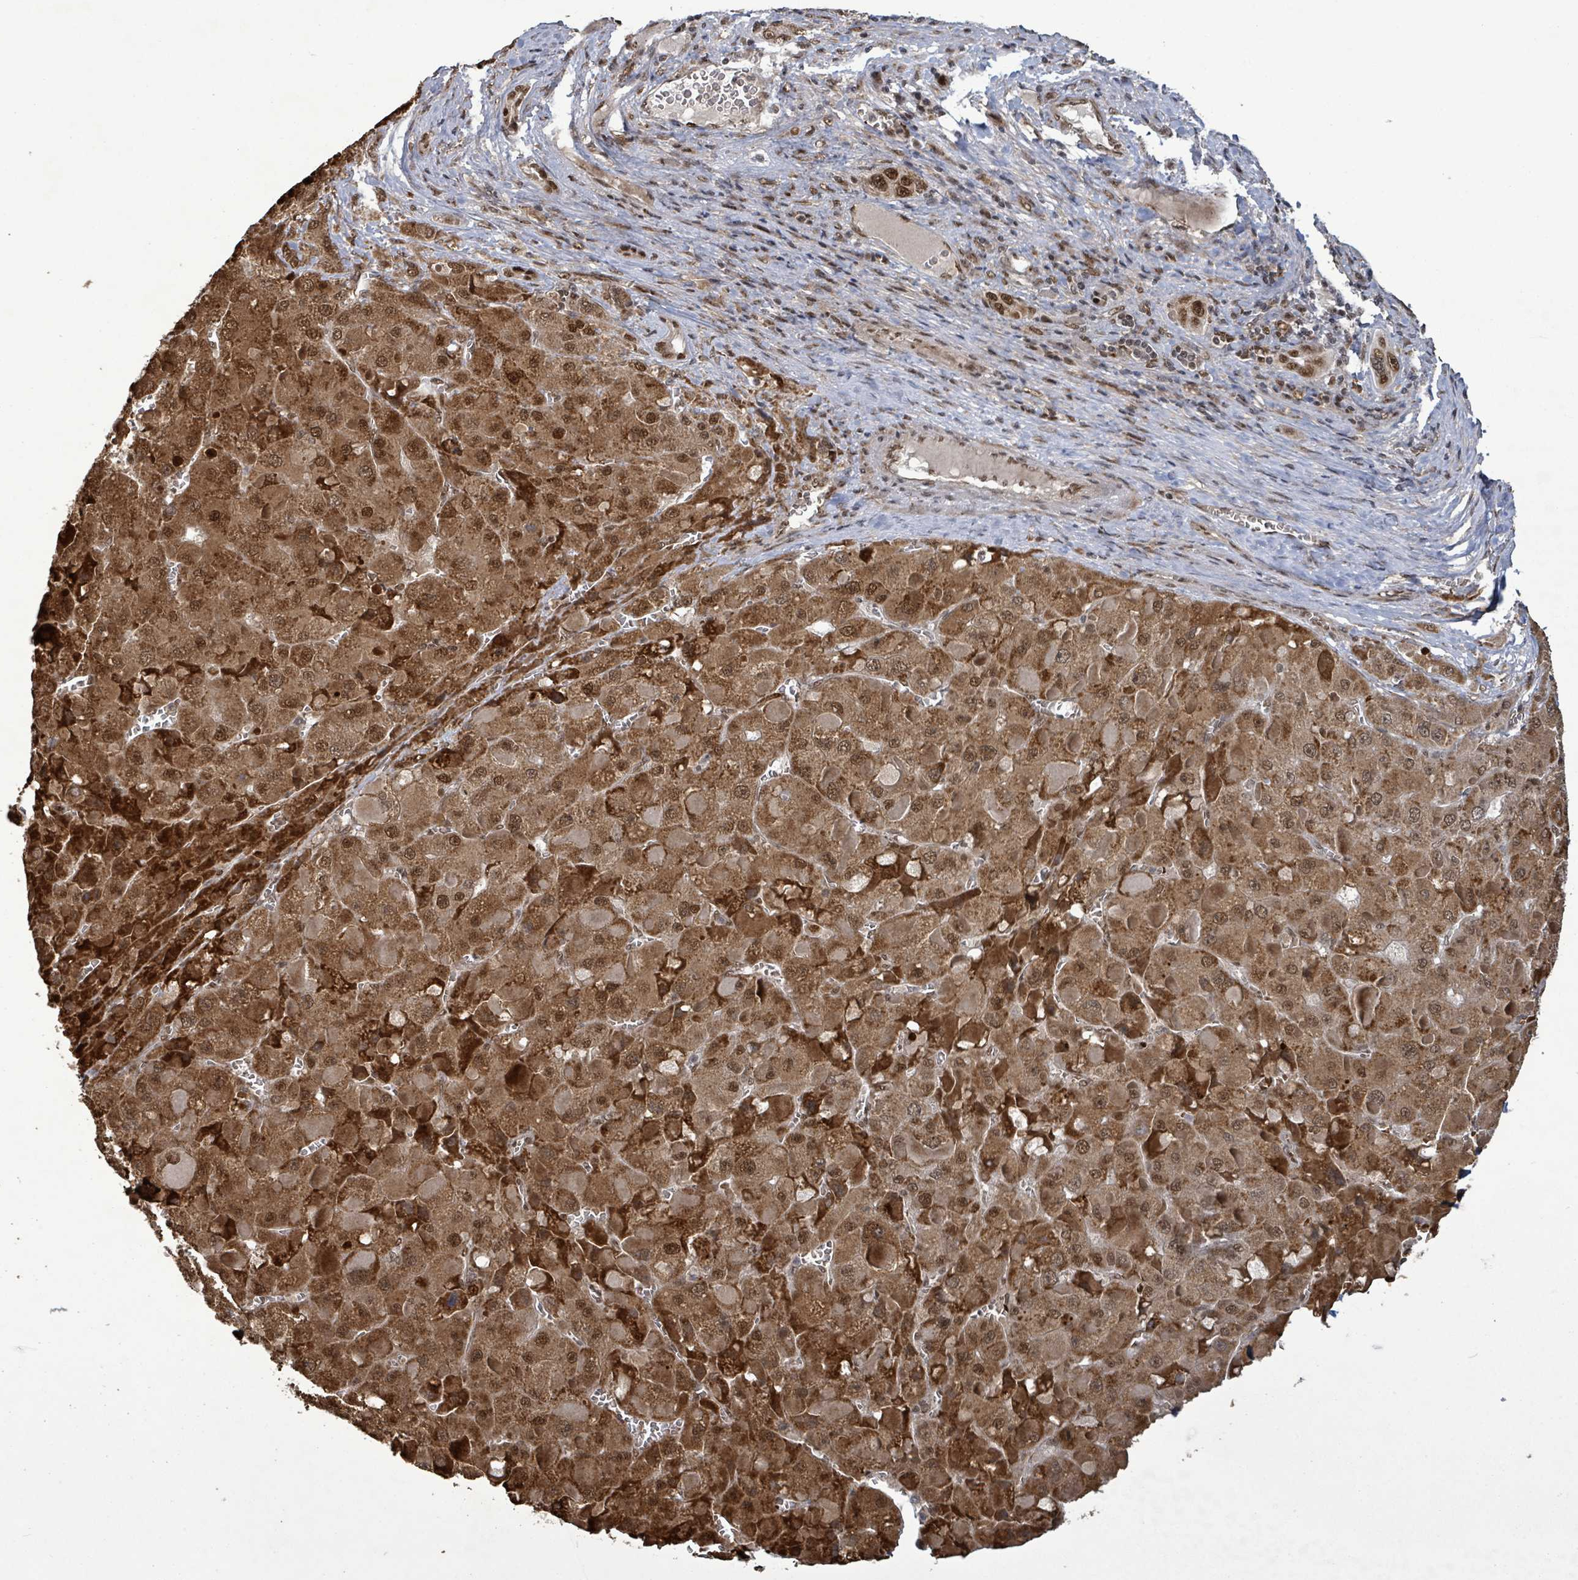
{"staining": {"intensity": "moderate", "quantity": ">75%", "location": "cytoplasmic/membranous"}, "tissue": "liver cancer", "cell_type": "Tumor cells", "image_type": "cancer", "snomed": [{"axis": "morphology", "description": "Carcinoma, Hepatocellular, NOS"}, {"axis": "topography", "description": "Liver"}], "caption": "Immunohistochemistry (IHC) micrograph of neoplastic tissue: hepatocellular carcinoma (liver) stained using immunohistochemistry exhibits medium levels of moderate protein expression localized specifically in the cytoplasmic/membranous of tumor cells, appearing as a cytoplasmic/membranous brown color.", "gene": "PATZ1", "patient": {"sex": "female", "age": 73}}